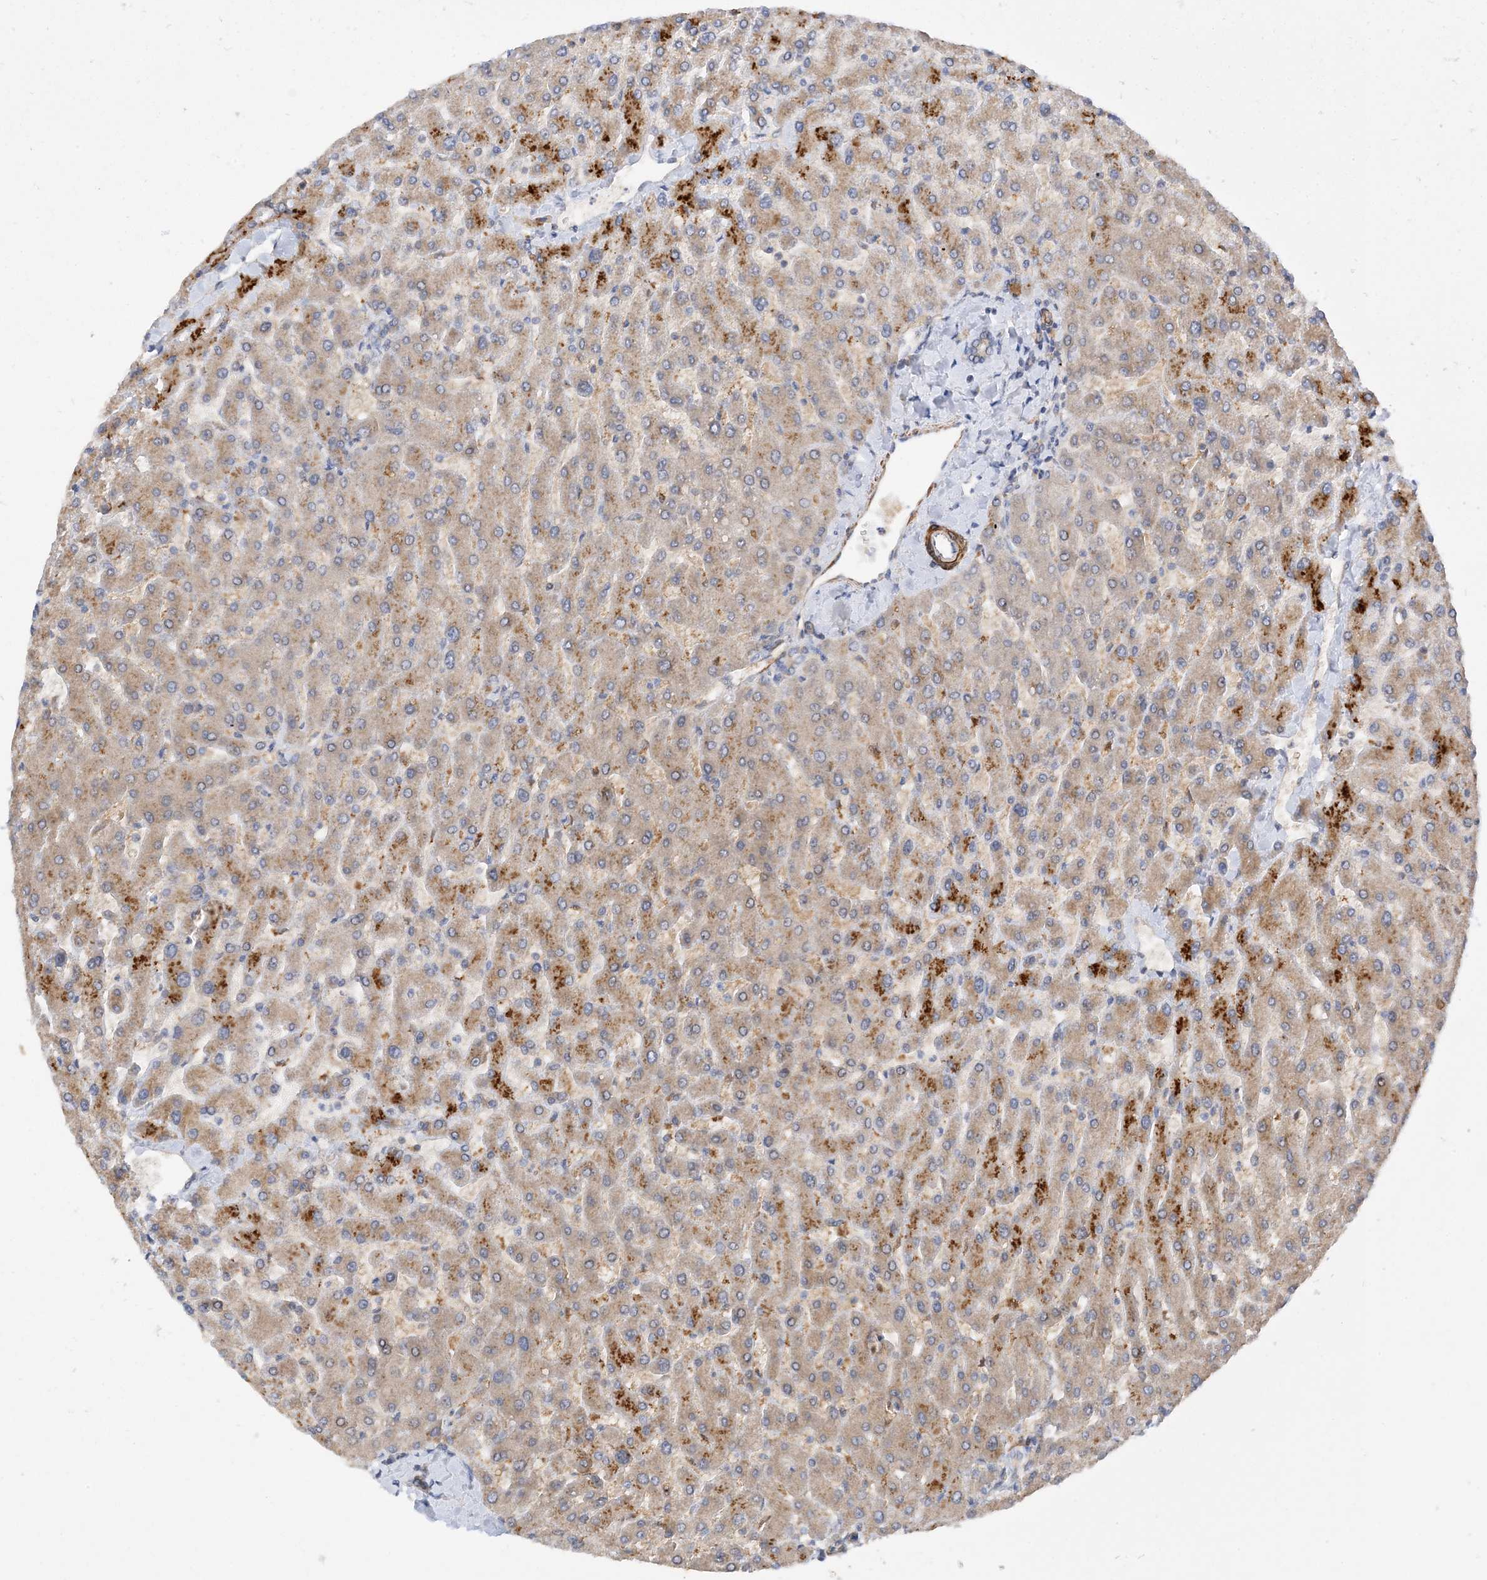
{"staining": {"intensity": "negative", "quantity": "none", "location": "none"}, "tissue": "liver", "cell_type": "Cholangiocytes", "image_type": "normal", "snomed": [{"axis": "morphology", "description": "Normal tissue, NOS"}, {"axis": "topography", "description": "Liver"}], "caption": "Cholangiocytes are negative for brown protein staining in benign liver. (DAB immunohistochemistry with hematoxylin counter stain).", "gene": "KIFBP", "patient": {"sex": "male", "age": 55}}